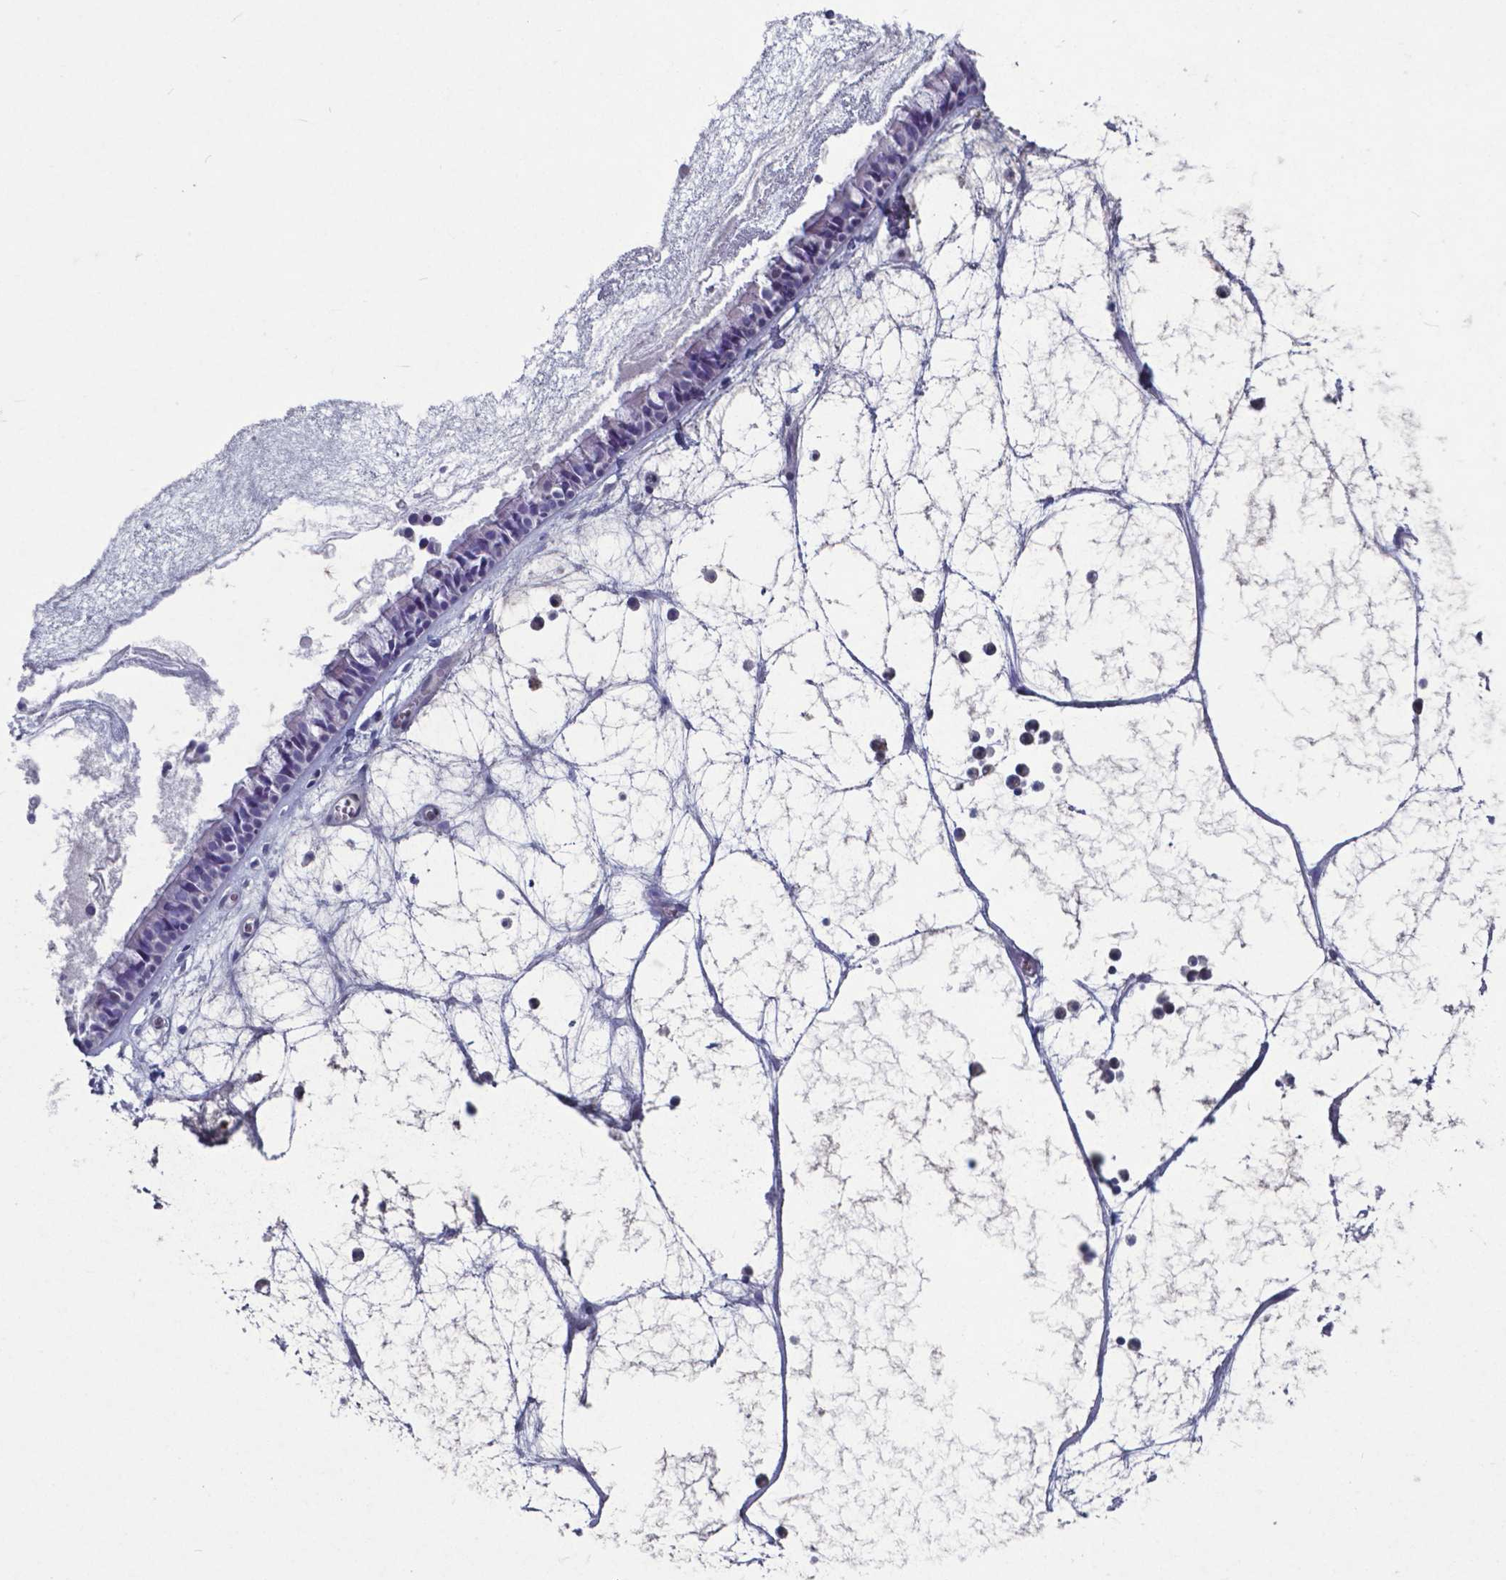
{"staining": {"intensity": "negative", "quantity": "none", "location": "none"}, "tissue": "nasopharynx", "cell_type": "Respiratory epithelial cells", "image_type": "normal", "snomed": [{"axis": "morphology", "description": "Normal tissue, NOS"}, {"axis": "topography", "description": "Nasopharynx"}], "caption": "A high-resolution histopathology image shows immunohistochemistry (IHC) staining of normal nasopharynx, which exhibits no significant positivity in respiratory epithelial cells. (DAB IHC visualized using brightfield microscopy, high magnification).", "gene": "TTR", "patient": {"sex": "male", "age": 31}}